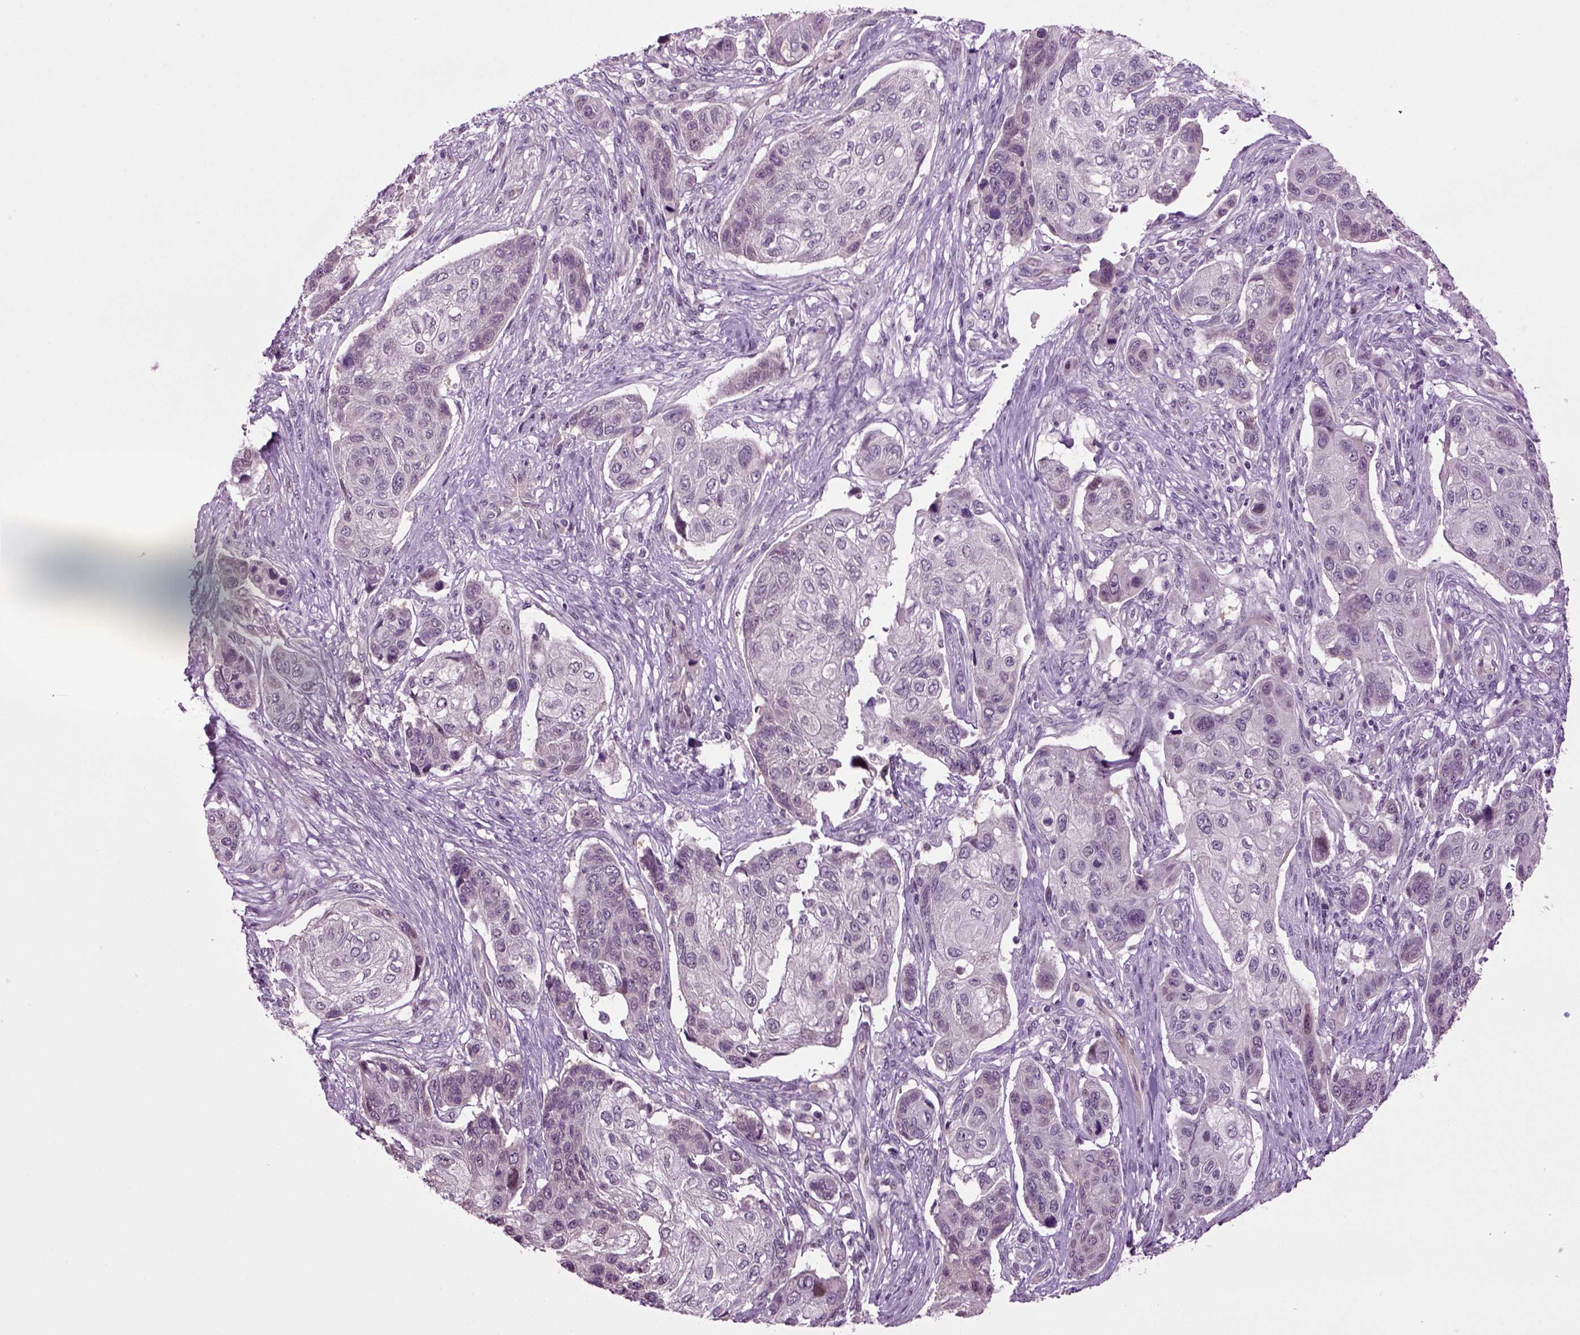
{"staining": {"intensity": "negative", "quantity": "none", "location": "none"}, "tissue": "lung cancer", "cell_type": "Tumor cells", "image_type": "cancer", "snomed": [{"axis": "morphology", "description": "Normal tissue, NOS"}, {"axis": "morphology", "description": "Squamous cell carcinoma, NOS"}, {"axis": "topography", "description": "Bronchus"}, {"axis": "topography", "description": "Lung"}], "caption": "This is an immunohistochemistry micrograph of human lung cancer. There is no expression in tumor cells.", "gene": "PLCH2", "patient": {"sex": "male", "age": 69}}